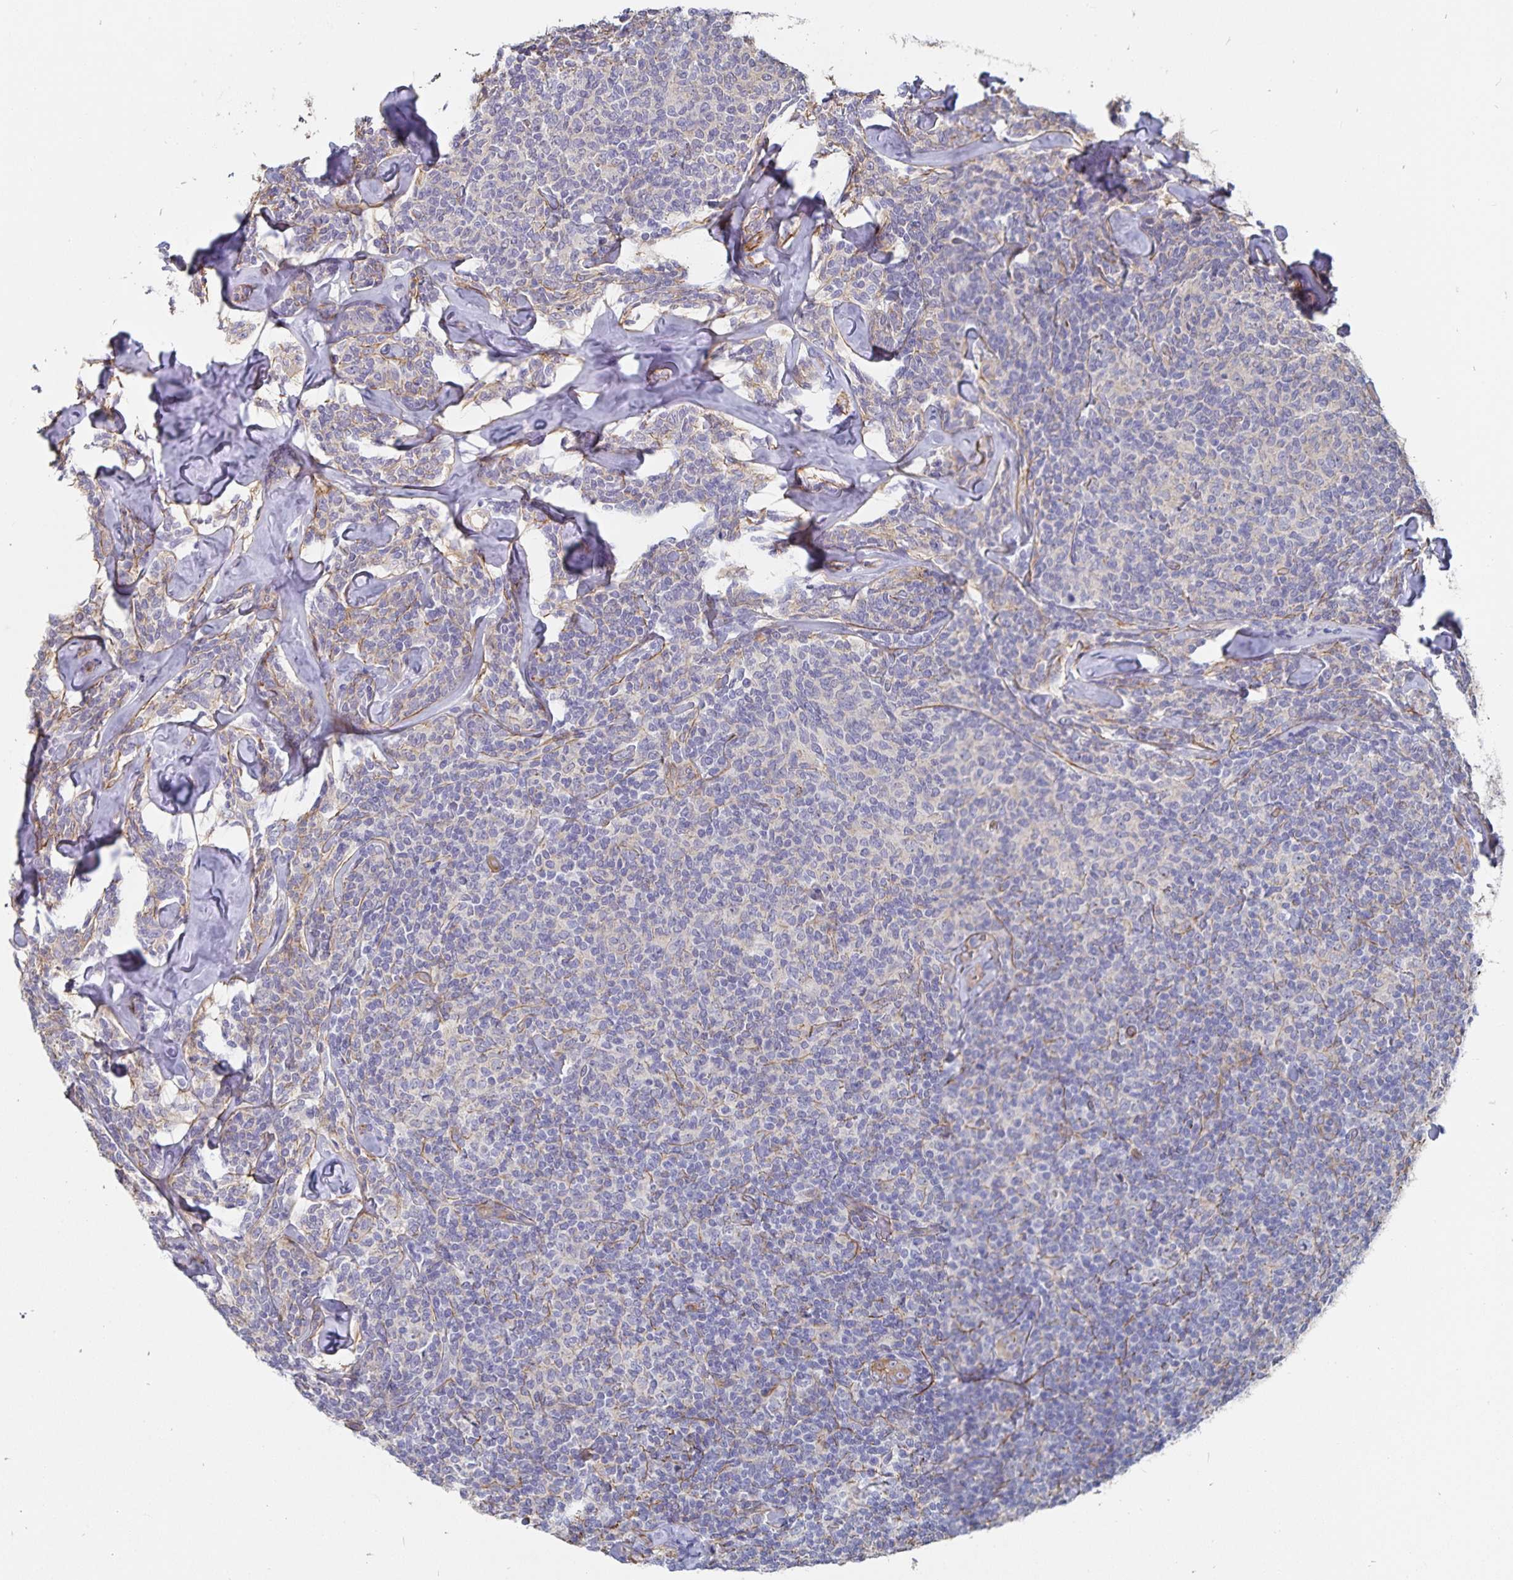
{"staining": {"intensity": "negative", "quantity": "none", "location": "none"}, "tissue": "lymphoma", "cell_type": "Tumor cells", "image_type": "cancer", "snomed": [{"axis": "morphology", "description": "Malignant lymphoma, non-Hodgkin's type, Low grade"}, {"axis": "topography", "description": "Lymph node"}], "caption": "Tumor cells show no significant protein staining in low-grade malignant lymphoma, non-Hodgkin's type.", "gene": "SSTR1", "patient": {"sex": "female", "age": 56}}